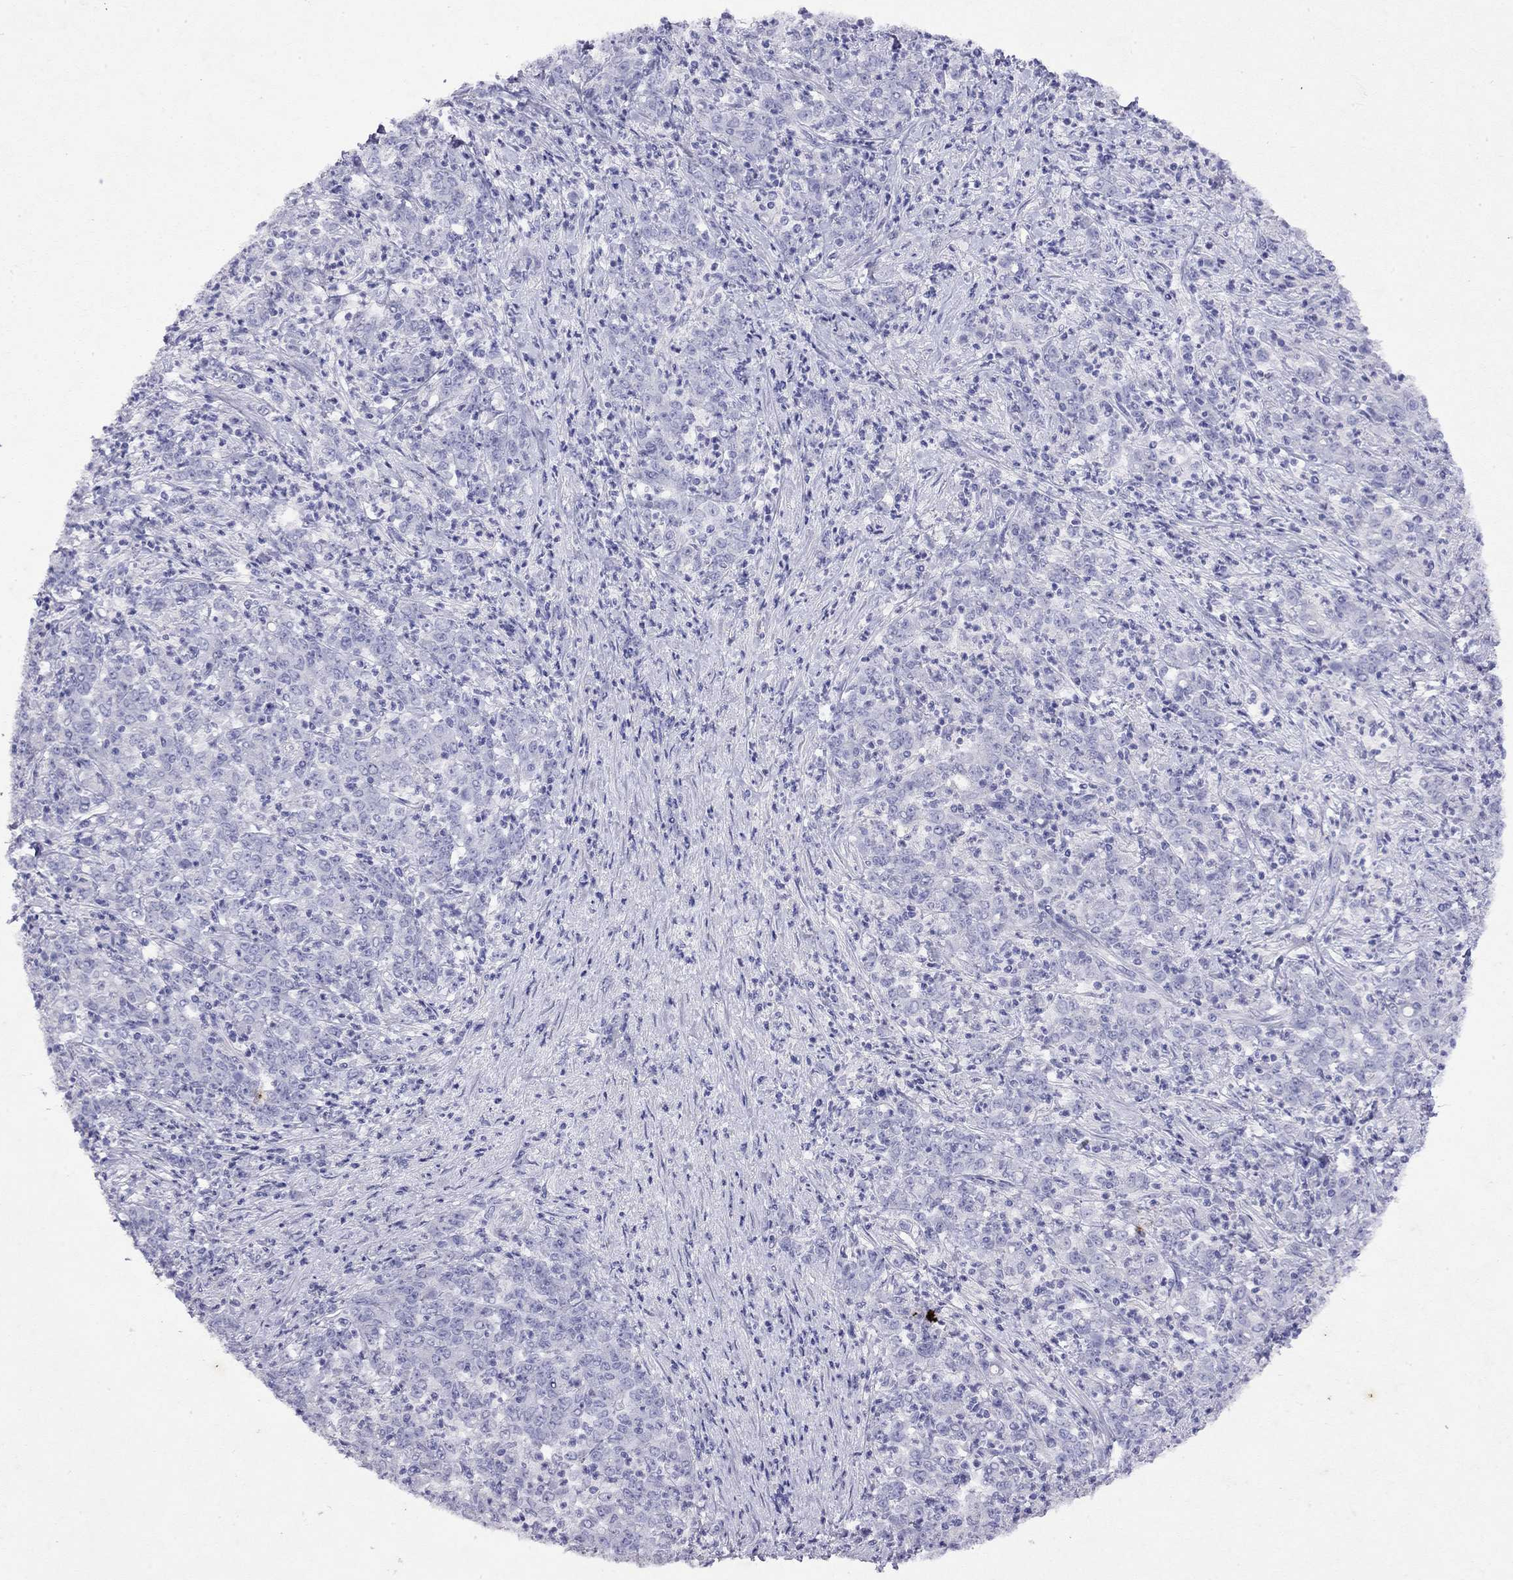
{"staining": {"intensity": "negative", "quantity": "none", "location": "none"}, "tissue": "stomach cancer", "cell_type": "Tumor cells", "image_type": "cancer", "snomed": [{"axis": "morphology", "description": "Adenocarcinoma, NOS"}, {"axis": "topography", "description": "Stomach, lower"}], "caption": "Immunohistochemical staining of stomach cancer displays no significant positivity in tumor cells.", "gene": "GNAT3", "patient": {"sex": "female", "age": 71}}